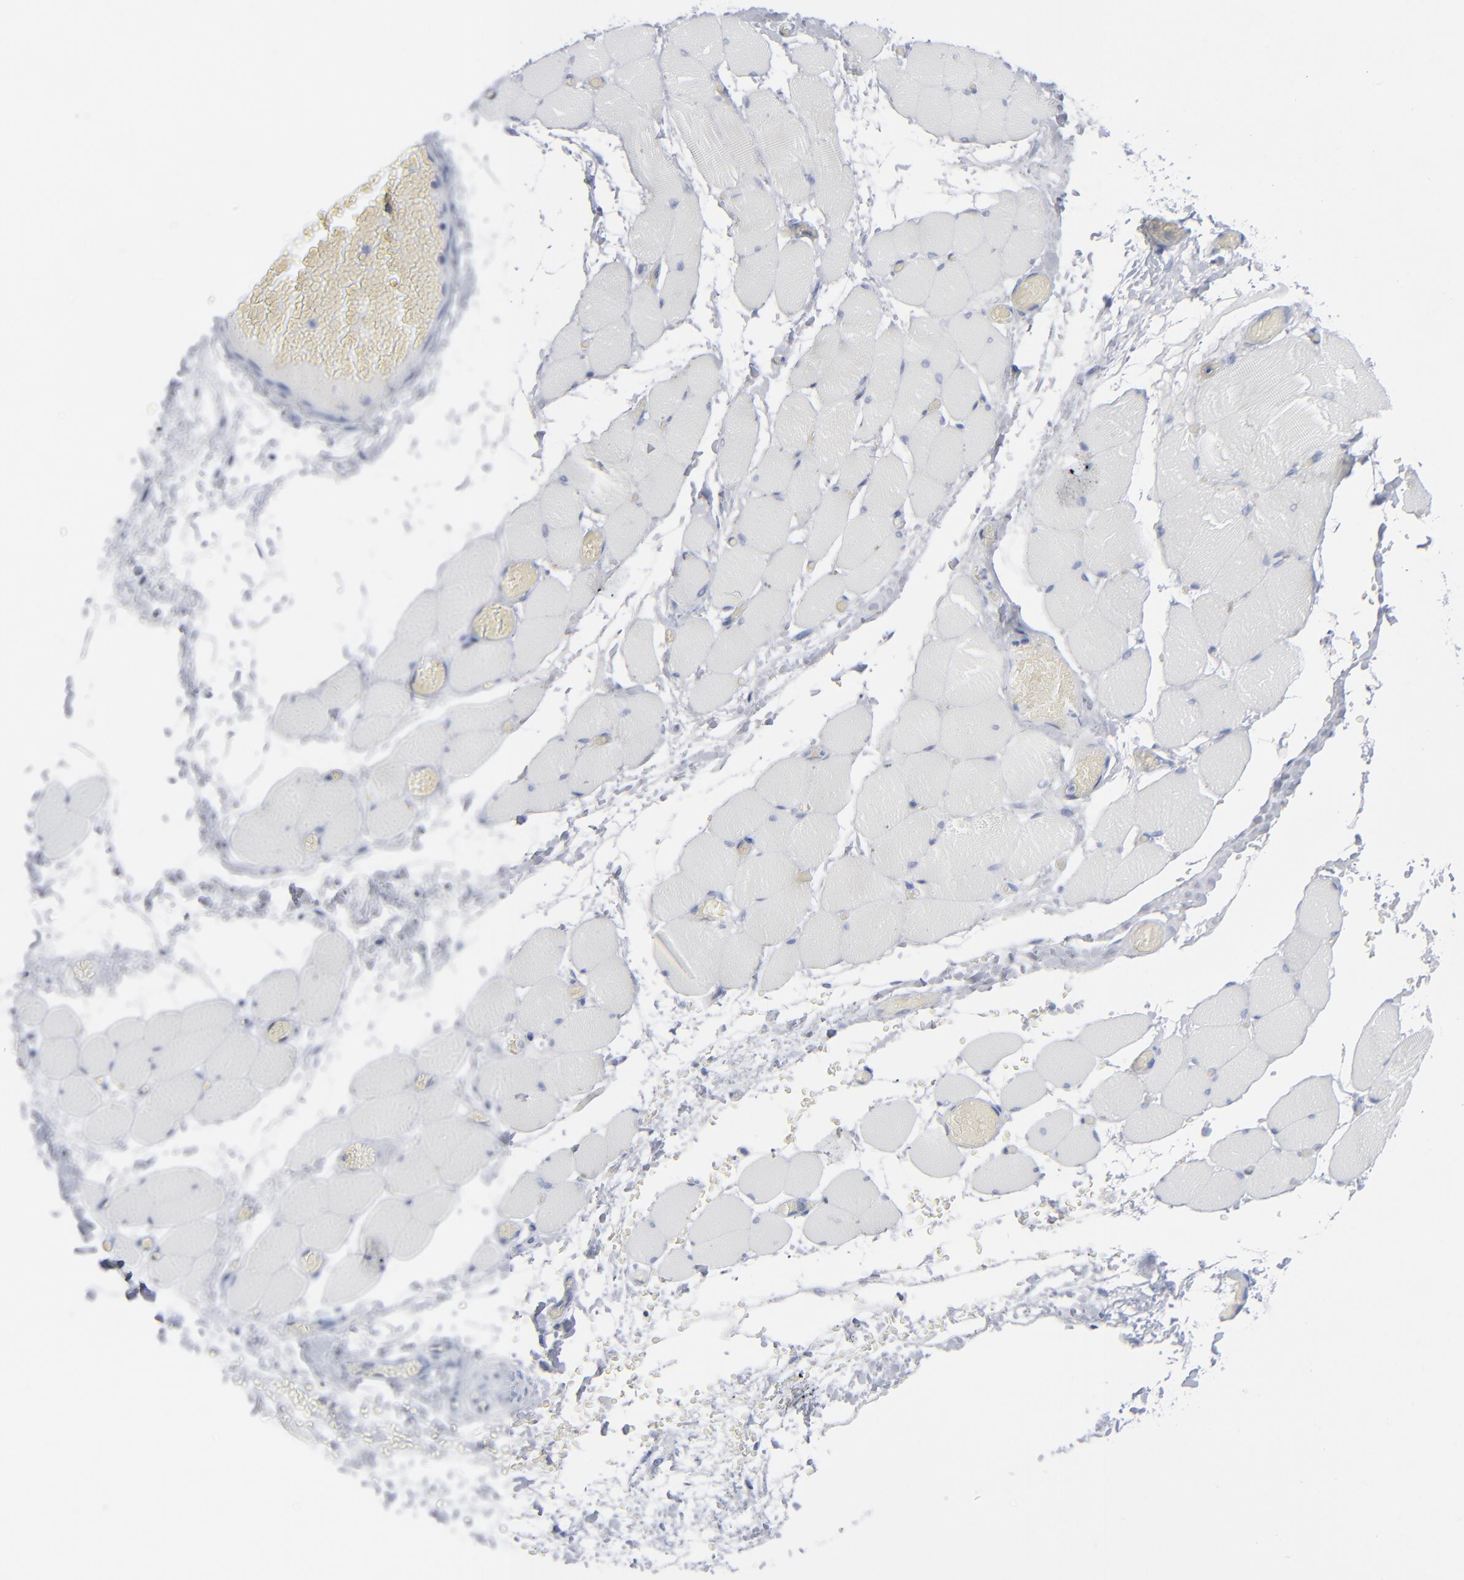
{"staining": {"intensity": "negative", "quantity": "none", "location": "none"}, "tissue": "skeletal muscle", "cell_type": "Myocytes", "image_type": "normal", "snomed": [{"axis": "morphology", "description": "Normal tissue, NOS"}, {"axis": "topography", "description": "Skeletal muscle"}, {"axis": "topography", "description": "Soft tissue"}], "caption": "Myocytes show no significant staining in unremarkable skeletal muscle. (DAB (3,3'-diaminobenzidine) IHC with hematoxylin counter stain).", "gene": "MSLN", "patient": {"sex": "female", "age": 58}}